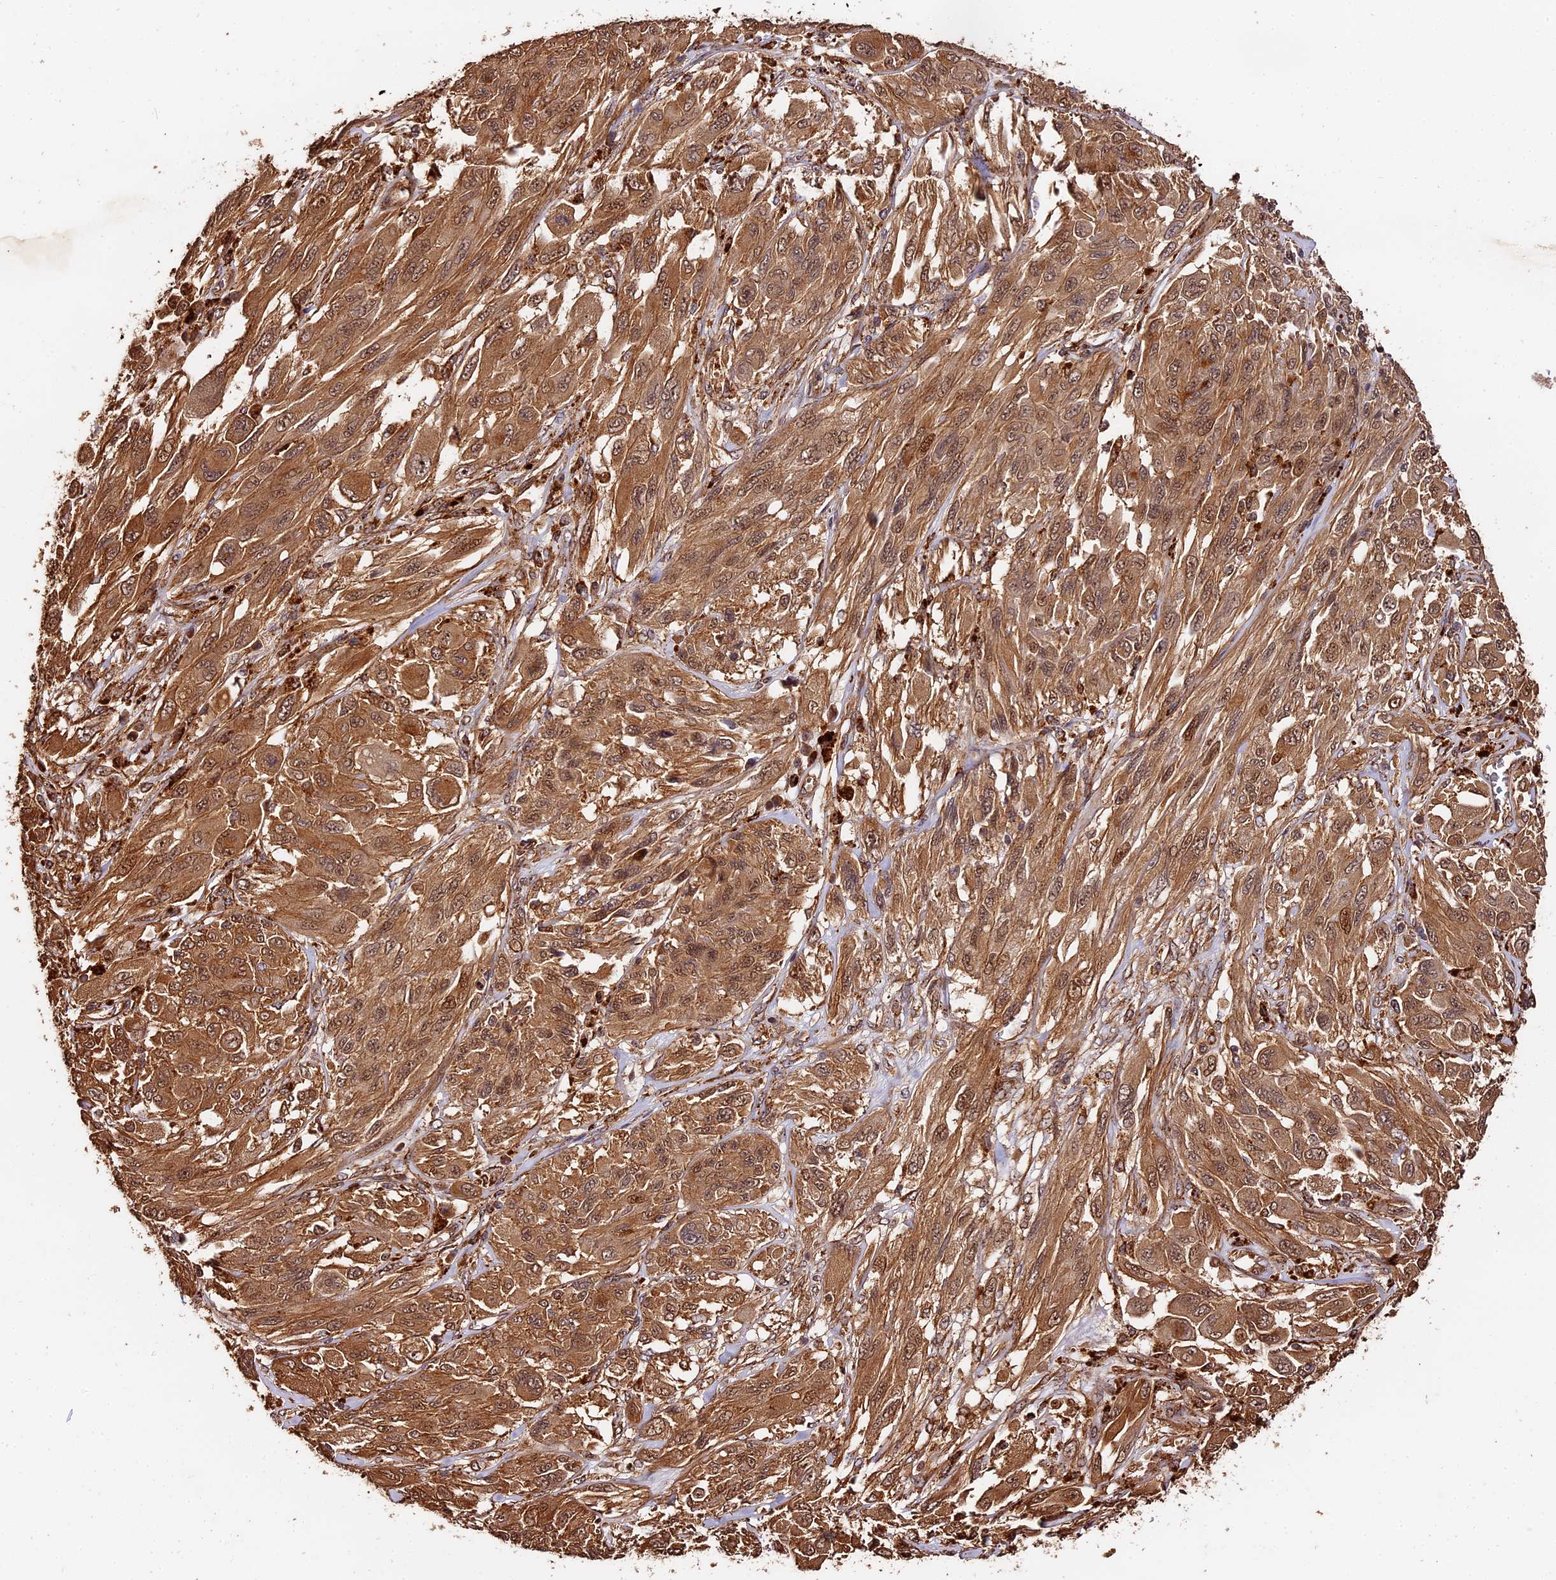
{"staining": {"intensity": "moderate", "quantity": ">75%", "location": "cytoplasmic/membranous,nuclear"}, "tissue": "melanoma", "cell_type": "Tumor cells", "image_type": "cancer", "snomed": [{"axis": "morphology", "description": "Malignant melanoma, NOS"}, {"axis": "topography", "description": "Skin"}], "caption": "Brown immunohistochemical staining in melanoma demonstrates moderate cytoplasmic/membranous and nuclear expression in about >75% of tumor cells. The staining is performed using DAB brown chromogen to label protein expression. The nuclei are counter-stained blue using hematoxylin.", "gene": "MMP15", "patient": {"sex": "female", "age": 91}}